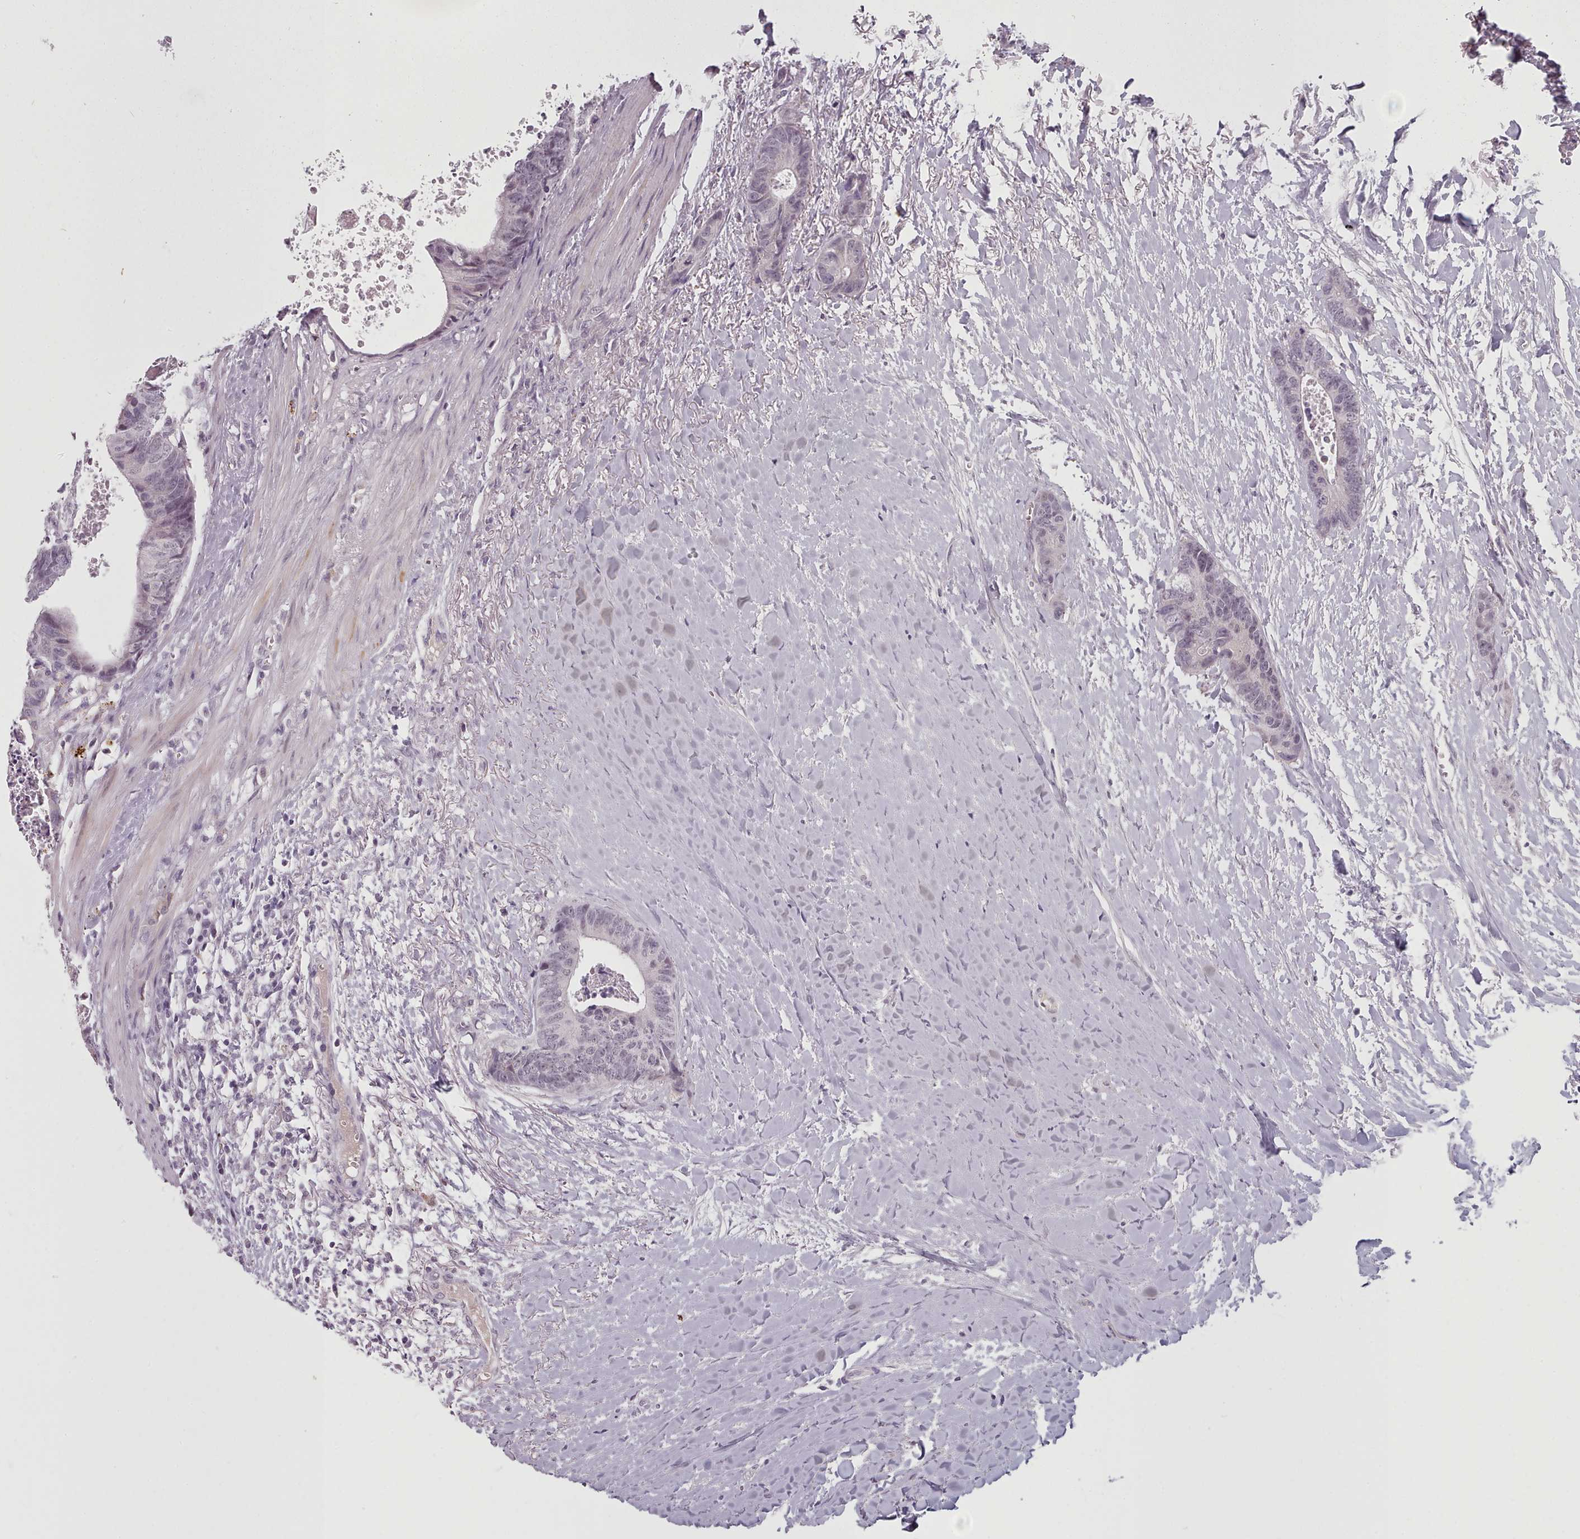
{"staining": {"intensity": "weak", "quantity": "25%-75%", "location": "nuclear"}, "tissue": "colorectal cancer", "cell_type": "Tumor cells", "image_type": "cancer", "snomed": [{"axis": "morphology", "description": "Adenocarcinoma, NOS"}, {"axis": "topography", "description": "Colon"}], "caption": "IHC staining of colorectal cancer, which exhibits low levels of weak nuclear positivity in about 25%-75% of tumor cells indicating weak nuclear protein staining. The staining was performed using DAB (brown) for protein detection and nuclei were counterstained in hematoxylin (blue).", "gene": "PBX4", "patient": {"sex": "female", "age": 57}}